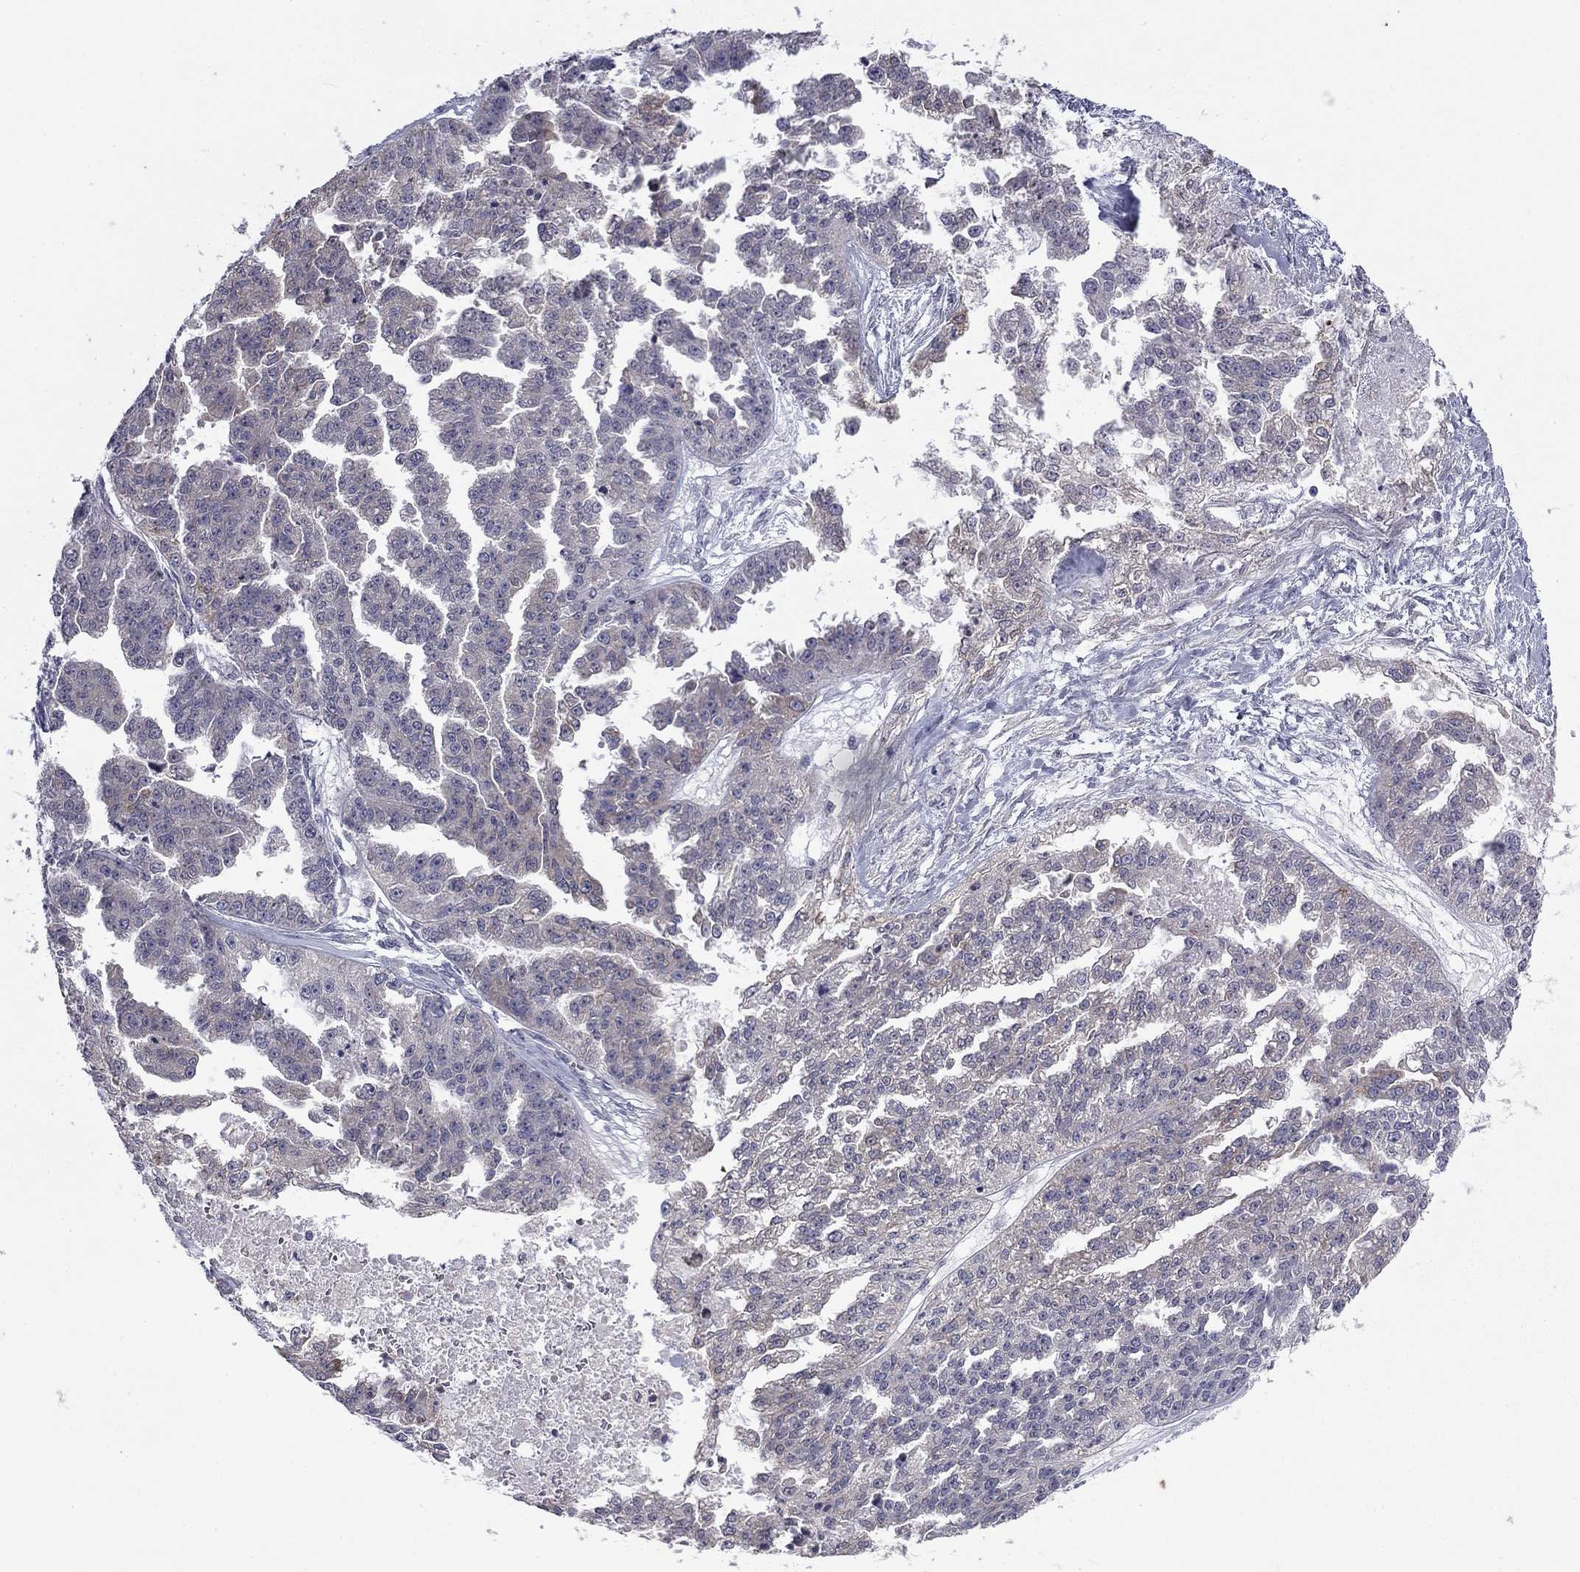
{"staining": {"intensity": "negative", "quantity": "none", "location": "none"}, "tissue": "ovarian cancer", "cell_type": "Tumor cells", "image_type": "cancer", "snomed": [{"axis": "morphology", "description": "Cystadenocarcinoma, serous, NOS"}, {"axis": "topography", "description": "Ovary"}], "caption": "Micrograph shows no protein positivity in tumor cells of ovarian cancer tissue. (DAB (3,3'-diaminobenzidine) IHC, high magnification).", "gene": "PRRT2", "patient": {"sex": "female", "age": 58}}